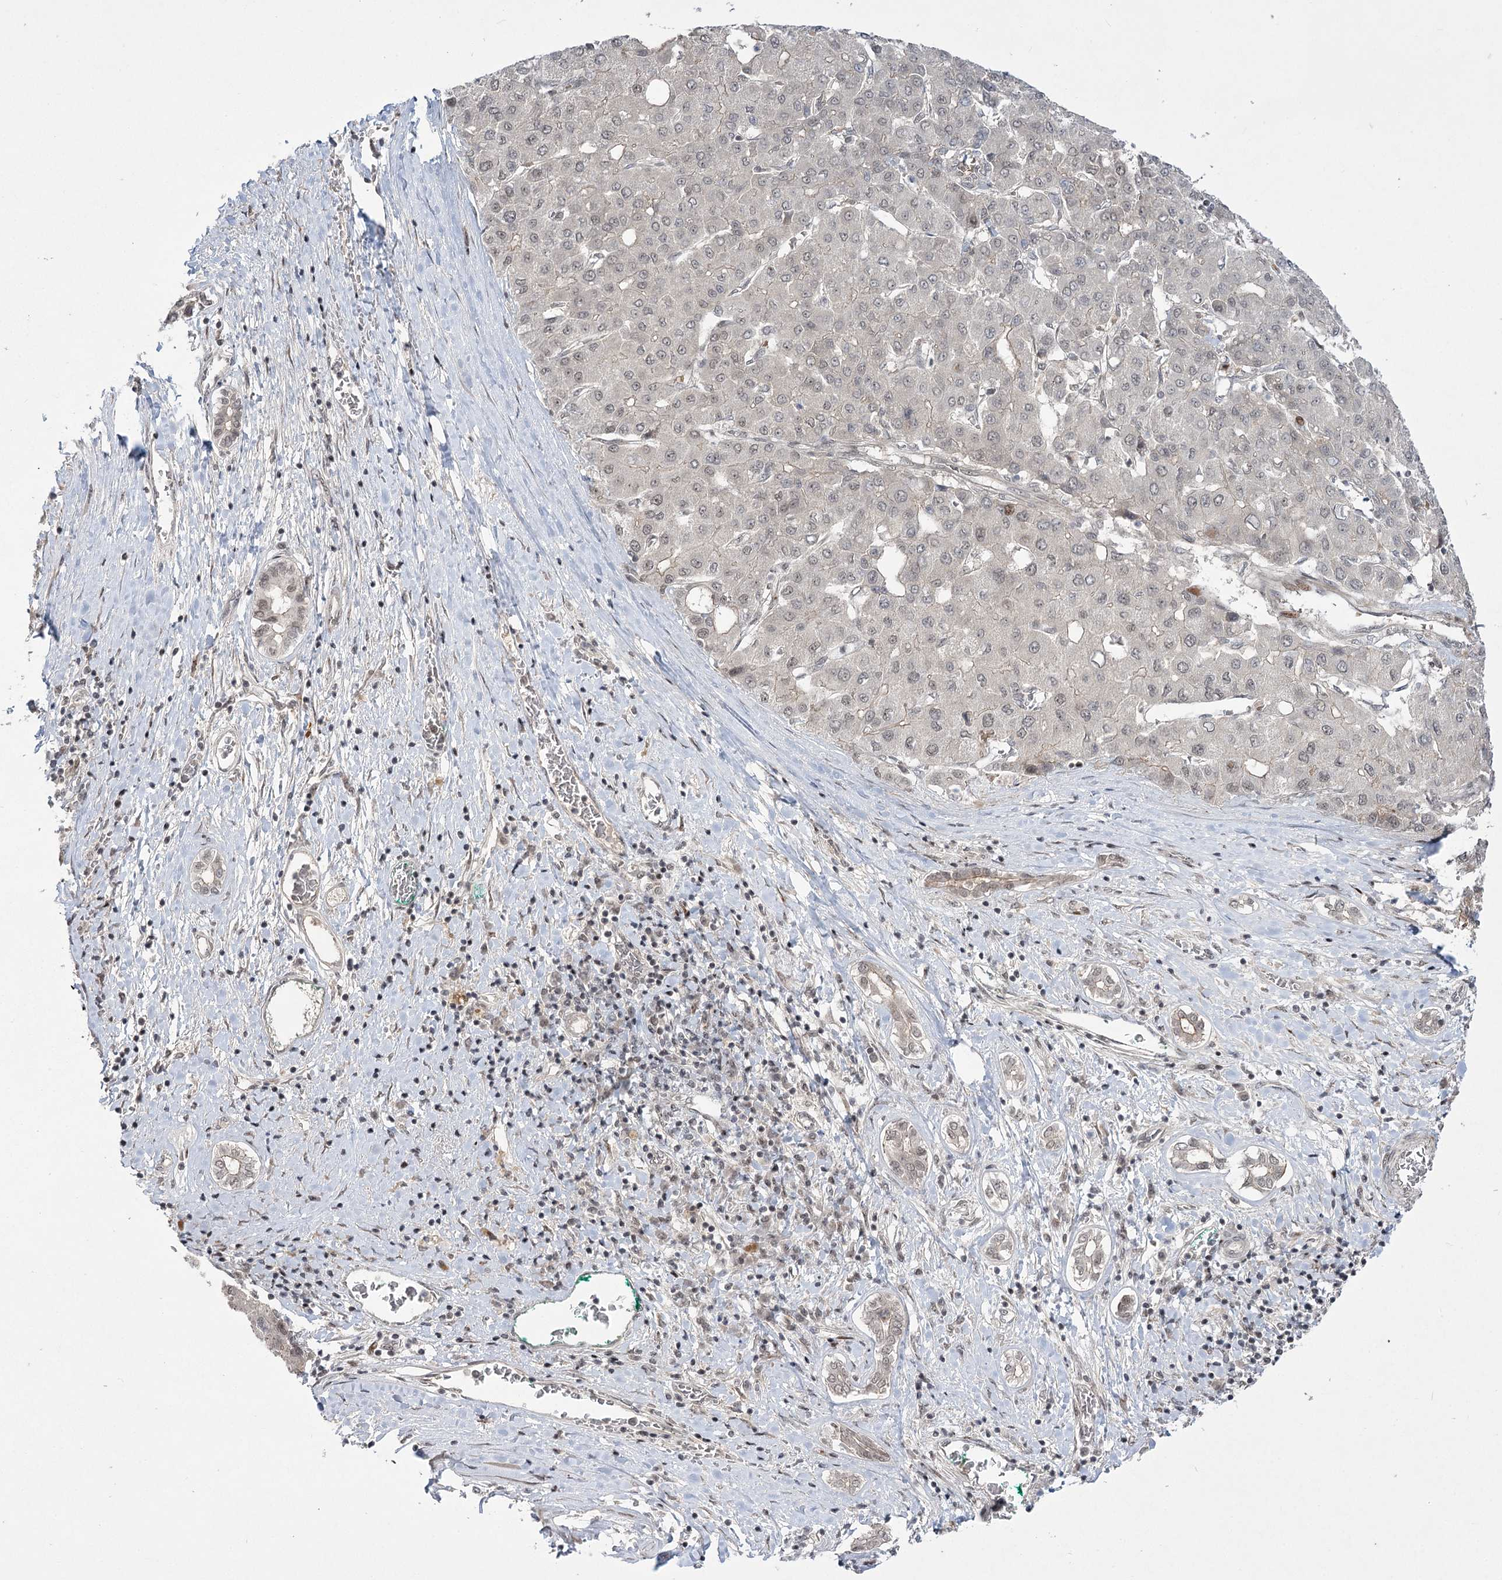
{"staining": {"intensity": "moderate", "quantity": "<25%", "location": "nuclear"}, "tissue": "liver cancer", "cell_type": "Tumor cells", "image_type": "cancer", "snomed": [{"axis": "morphology", "description": "Carcinoma, Hepatocellular, NOS"}, {"axis": "topography", "description": "Liver"}], "caption": "Protein staining of liver hepatocellular carcinoma tissue exhibits moderate nuclear positivity in approximately <25% of tumor cells.", "gene": "HELQ", "patient": {"sex": "male", "age": 65}}